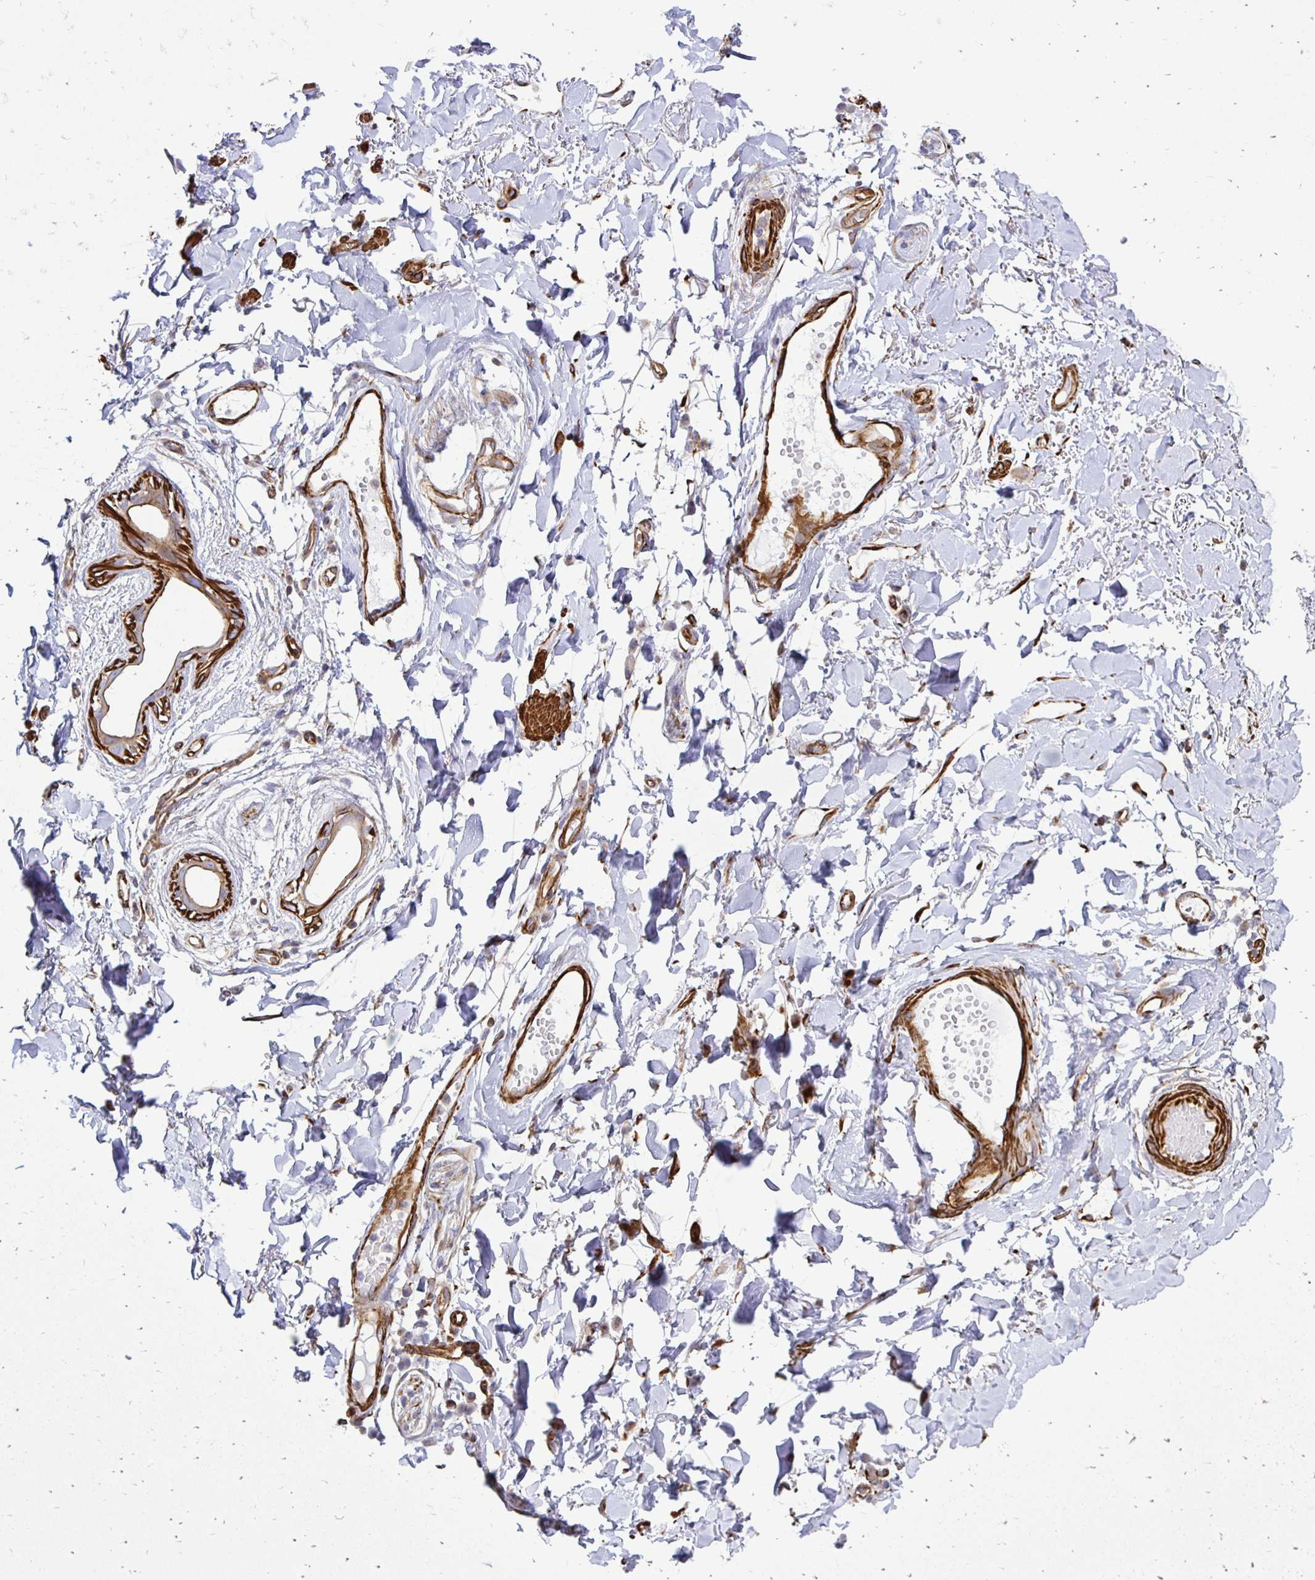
{"staining": {"intensity": "negative", "quantity": "none", "location": "none"}, "tissue": "adipose tissue", "cell_type": "Adipocytes", "image_type": "normal", "snomed": [{"axis": "morphology", "description": "Normal tissue, NOS"}, {"axis": "topography", "description": "Anal"}, {"axis": "topography", "description": "Peripheral nerve tissue"}], "caption": "Adipocytes show no significant staining in normal adipose tissue. Brightfield microscopy of IHC stained with DAB (3,3'-diaminobenzidine) (brown) and hematoxylin (blue), captured at high magnification.", "gene": "CTPS1", "patient": {"sex": "male", "age": 78}}